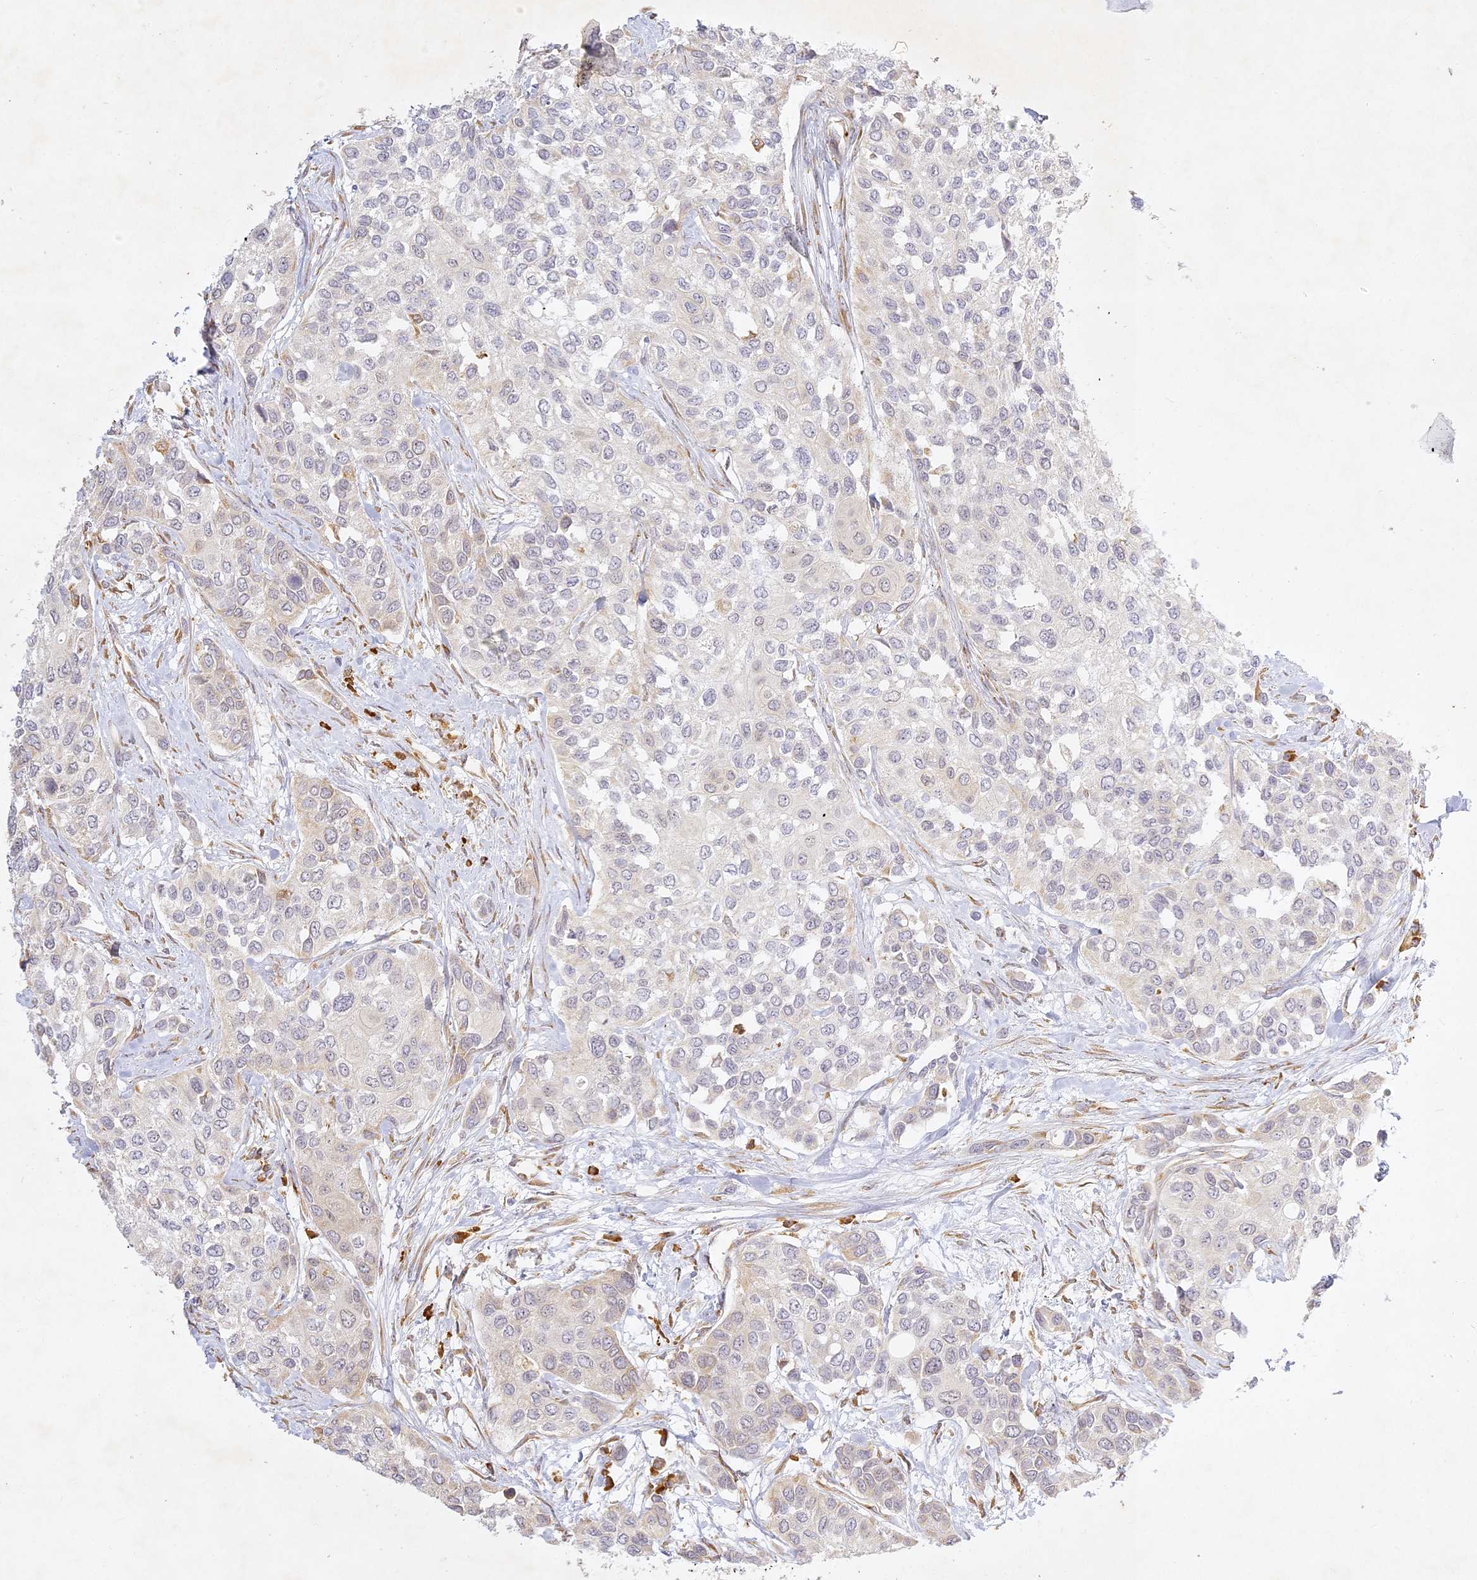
{"staining": {"intensity": "negative", "quantity": "none", "location": "none"}, "tissue": "urothelial cancer", "cell_type": "Tumor cells", "image_type": "cancer", "snomed": [{"axis": "morphology", "description": "Normal tissue, NOS"}, {"axis": "morphology", "description": "Urothelial carcinoma, High grade"}, {"axis": "topography", "description": "Vascular tissue"}, {"axis": "topography", "description": "Urinary bladder"}], "caption": "This is a histopathology image of IHC staining of high-grade urothelial carcinoma, which shows no positivity in tumor cells.", "gene": "SLC30A5", "patient": {"sex": "female", "age": 56}}